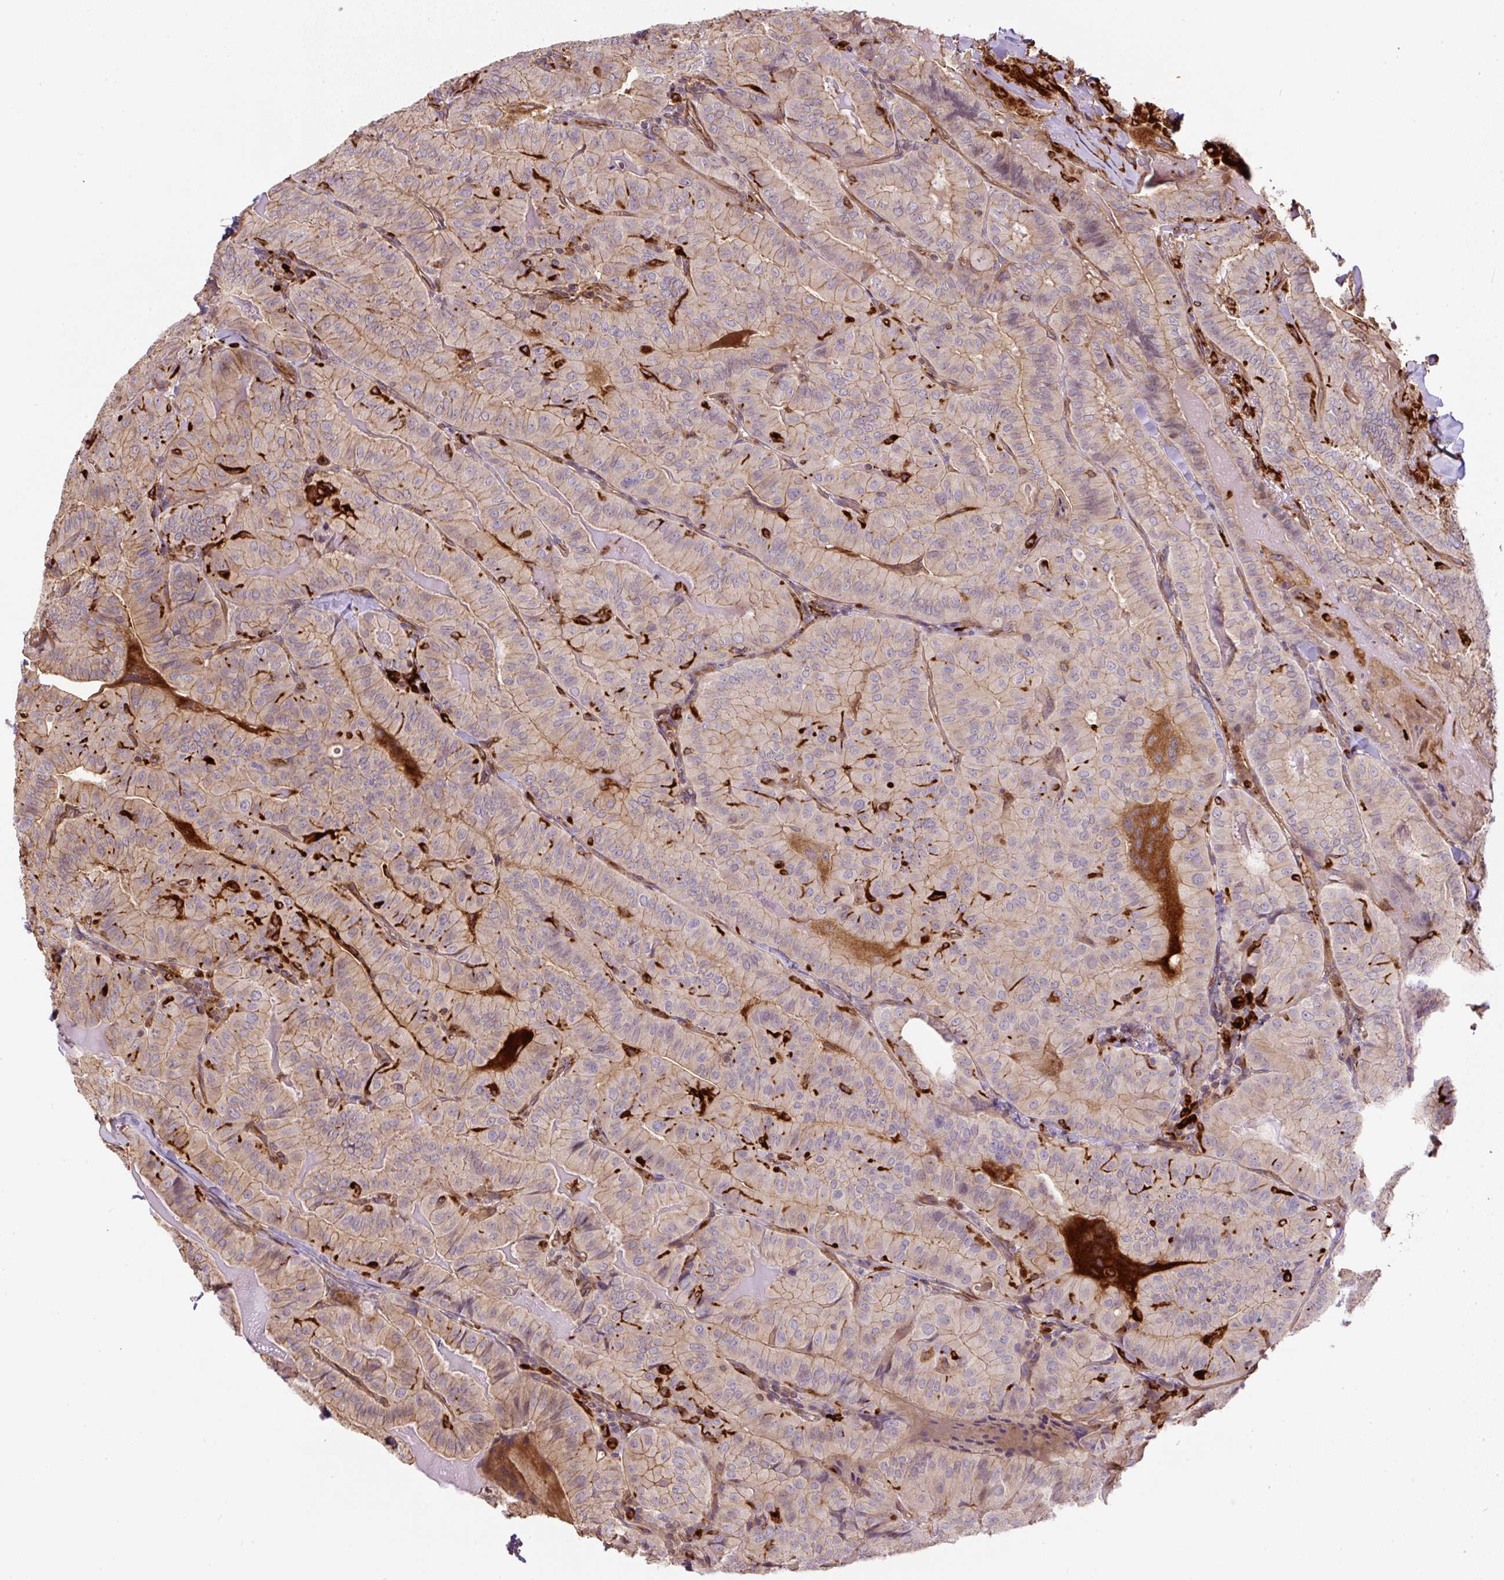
{"staining": {"intensity": "moderate", "quantity": ">75%", "location": "cytoplasmic/membranous"}, "tissue": "thyroid cancer", "cell_type": "Tumor cells", "image_type": "cancer", "snomed": [{"axis": "morphology", "description": "Papillary adenocarcinoma, NOS"}, {"axis": "topography", "description": "Thyroid gland"}], "caption": "Immunohistochemistry of papillary adenocarcinoma (thyroid) demonstrates medium levels of moderate cytoplasmic/membranous expression in about >75% of tumor cells.", "gene": "B3GALT5", "patient": {"sex": "female", "age": 68}}